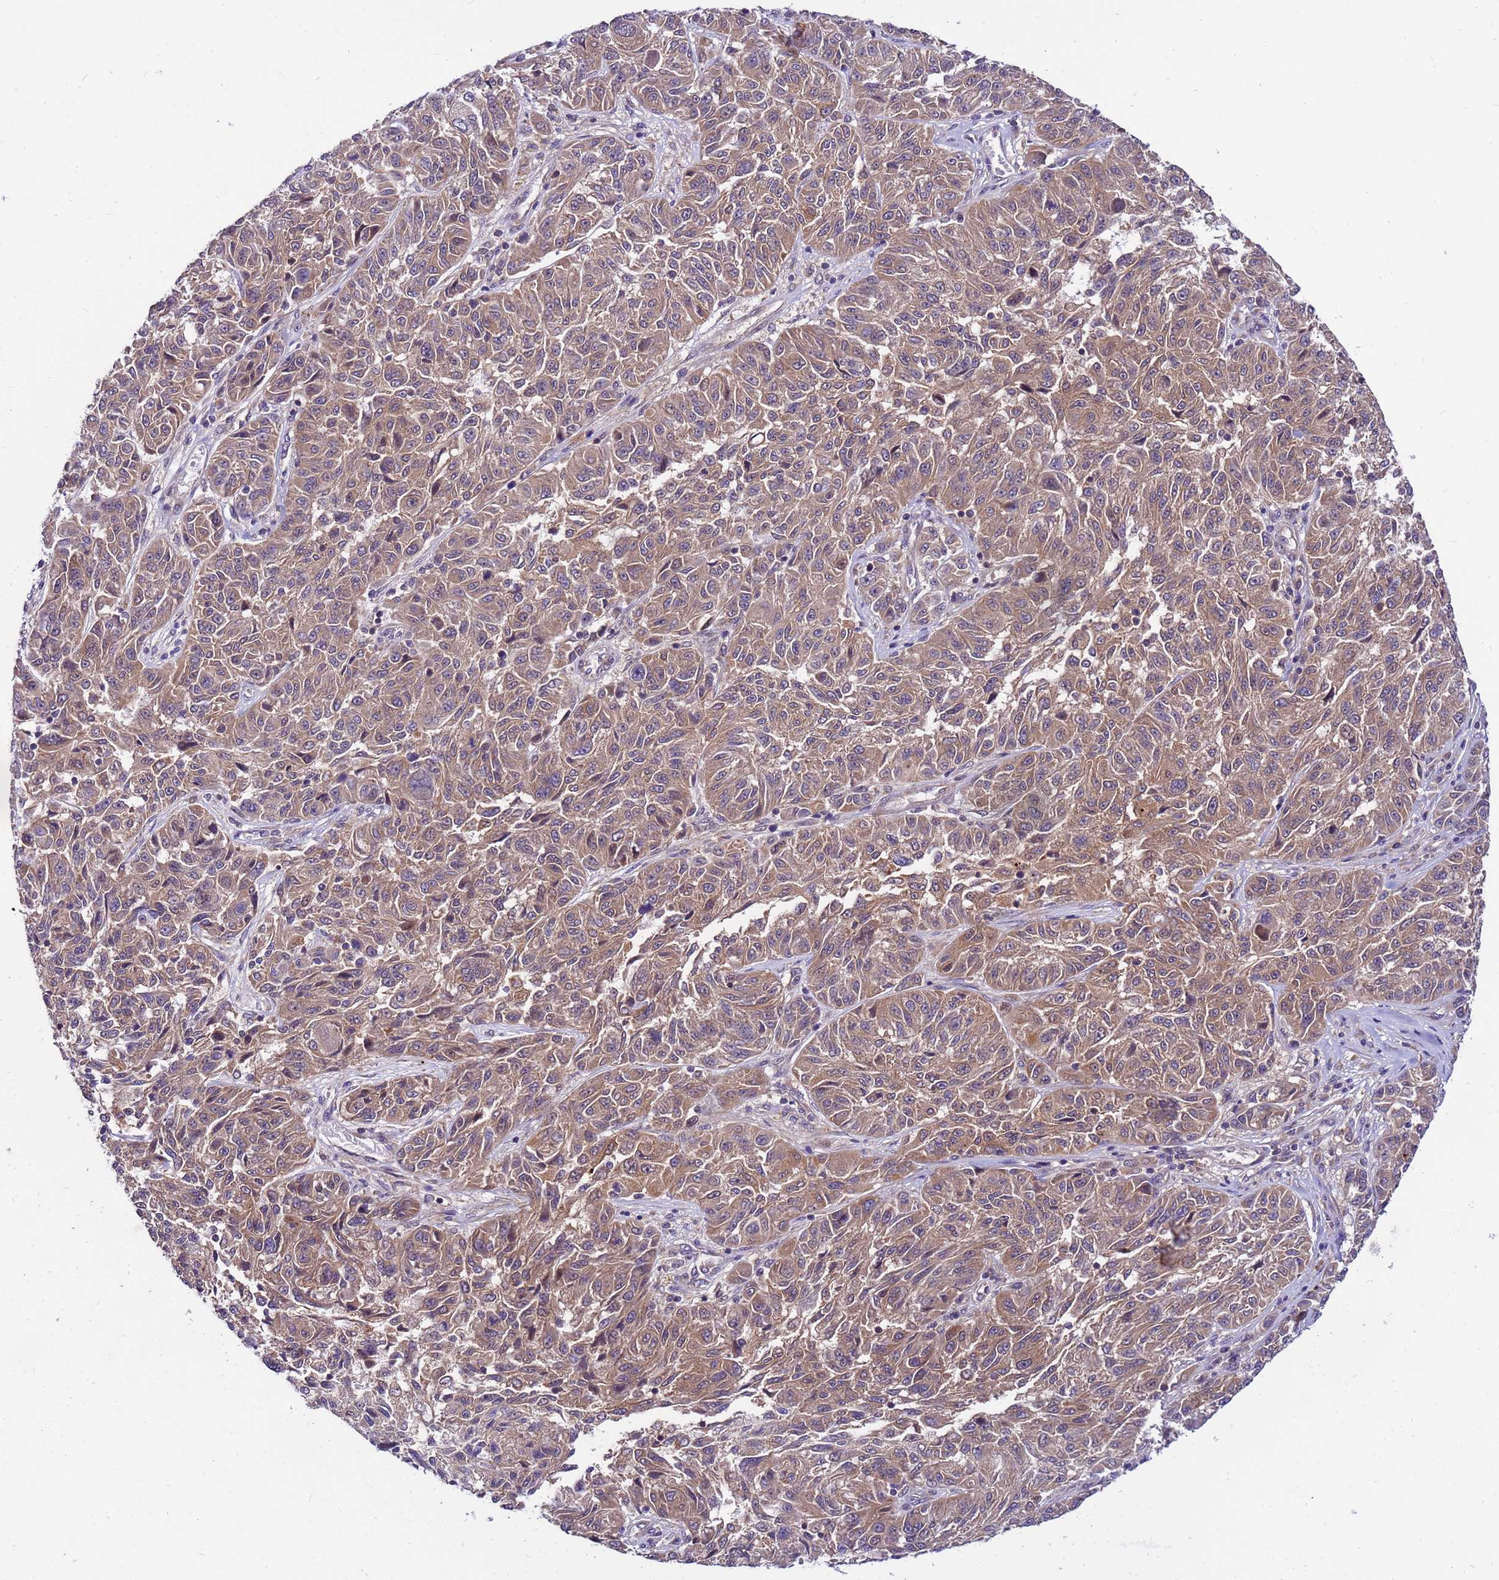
{"staining": {"intensity": "weak", "quantity": "25%-75%", "location": "cytoplasmic/membranous"}, "tissue": "melanoma", "cell_type": "Tumor cells", "image_type": "cancer", "snomed": [{"axis": "morphology", "description": "Malignant melanoma, NOS"}, {"axis": "topography", "description": "Skin"}], "caption": "The photomicrograph shows staining of malignant melanoma, revealing weak cytoplasmic/membranous protein expression (brown color) within tumor cells.", "gene": "GET3", "patient": {"sex": "male", "age": 53}}